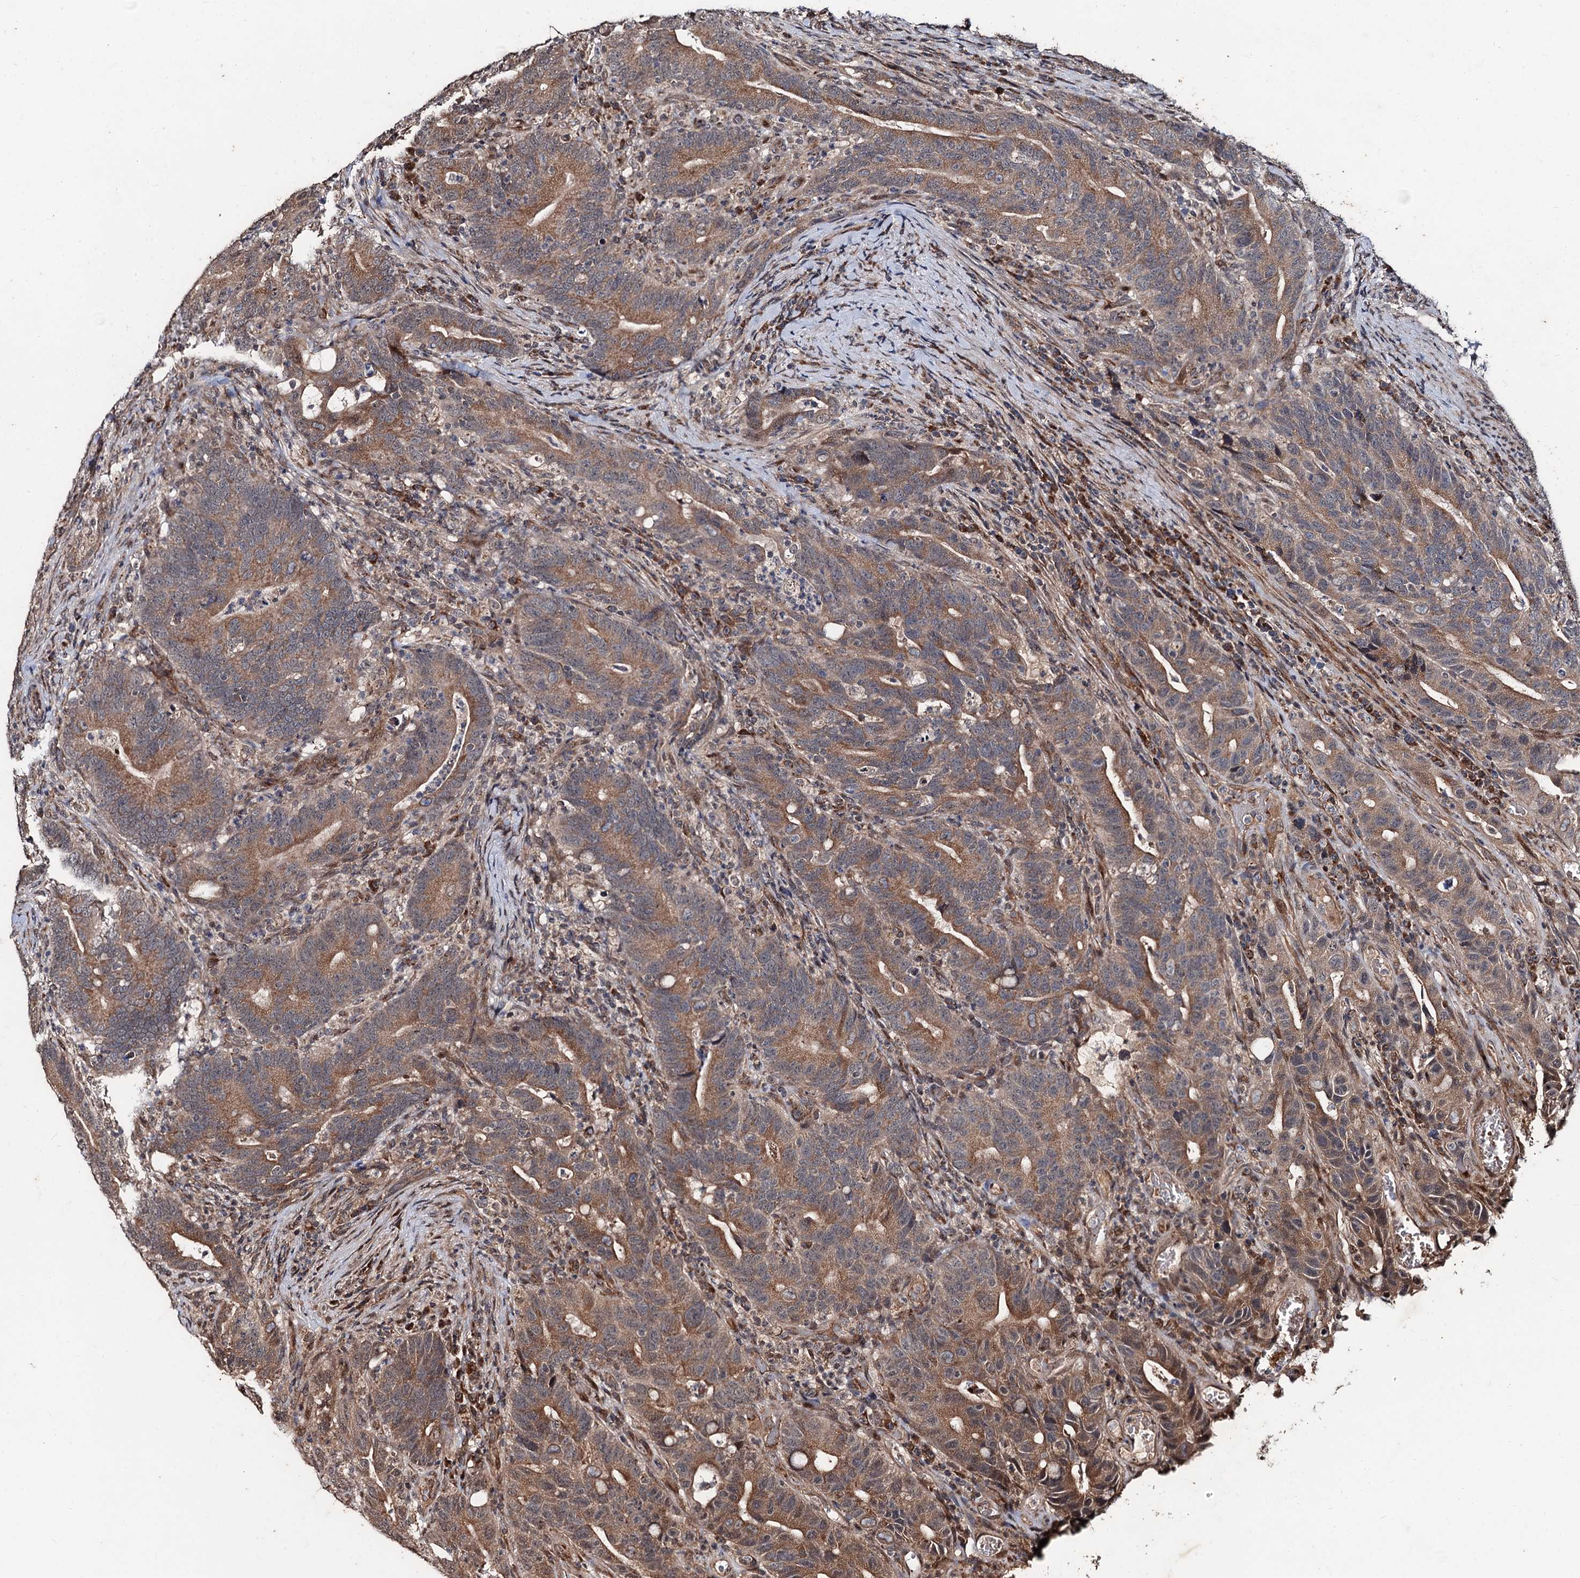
{"staining": {"intensity": "moderate", "quantity": ">75%", "location": "cytoplasmic/membranous"}, "tissue": "colorectal cancer", "cell_type": "Tumor cells", "image_type": "cancer", "snomed": [{"axis": "morphology", "description": "Adenocarcinoma, NOS"}, {"axis": "topography", "description": "Colon"}], "caption": "Colorectal cancer (adenocarcinoma) stained with a brown dye displays moderate cytoplasmic/membranous positive expression in about >75% of tumor cells.", "gene": "REP15", "patient": {"sex": "female", "age": 66}}